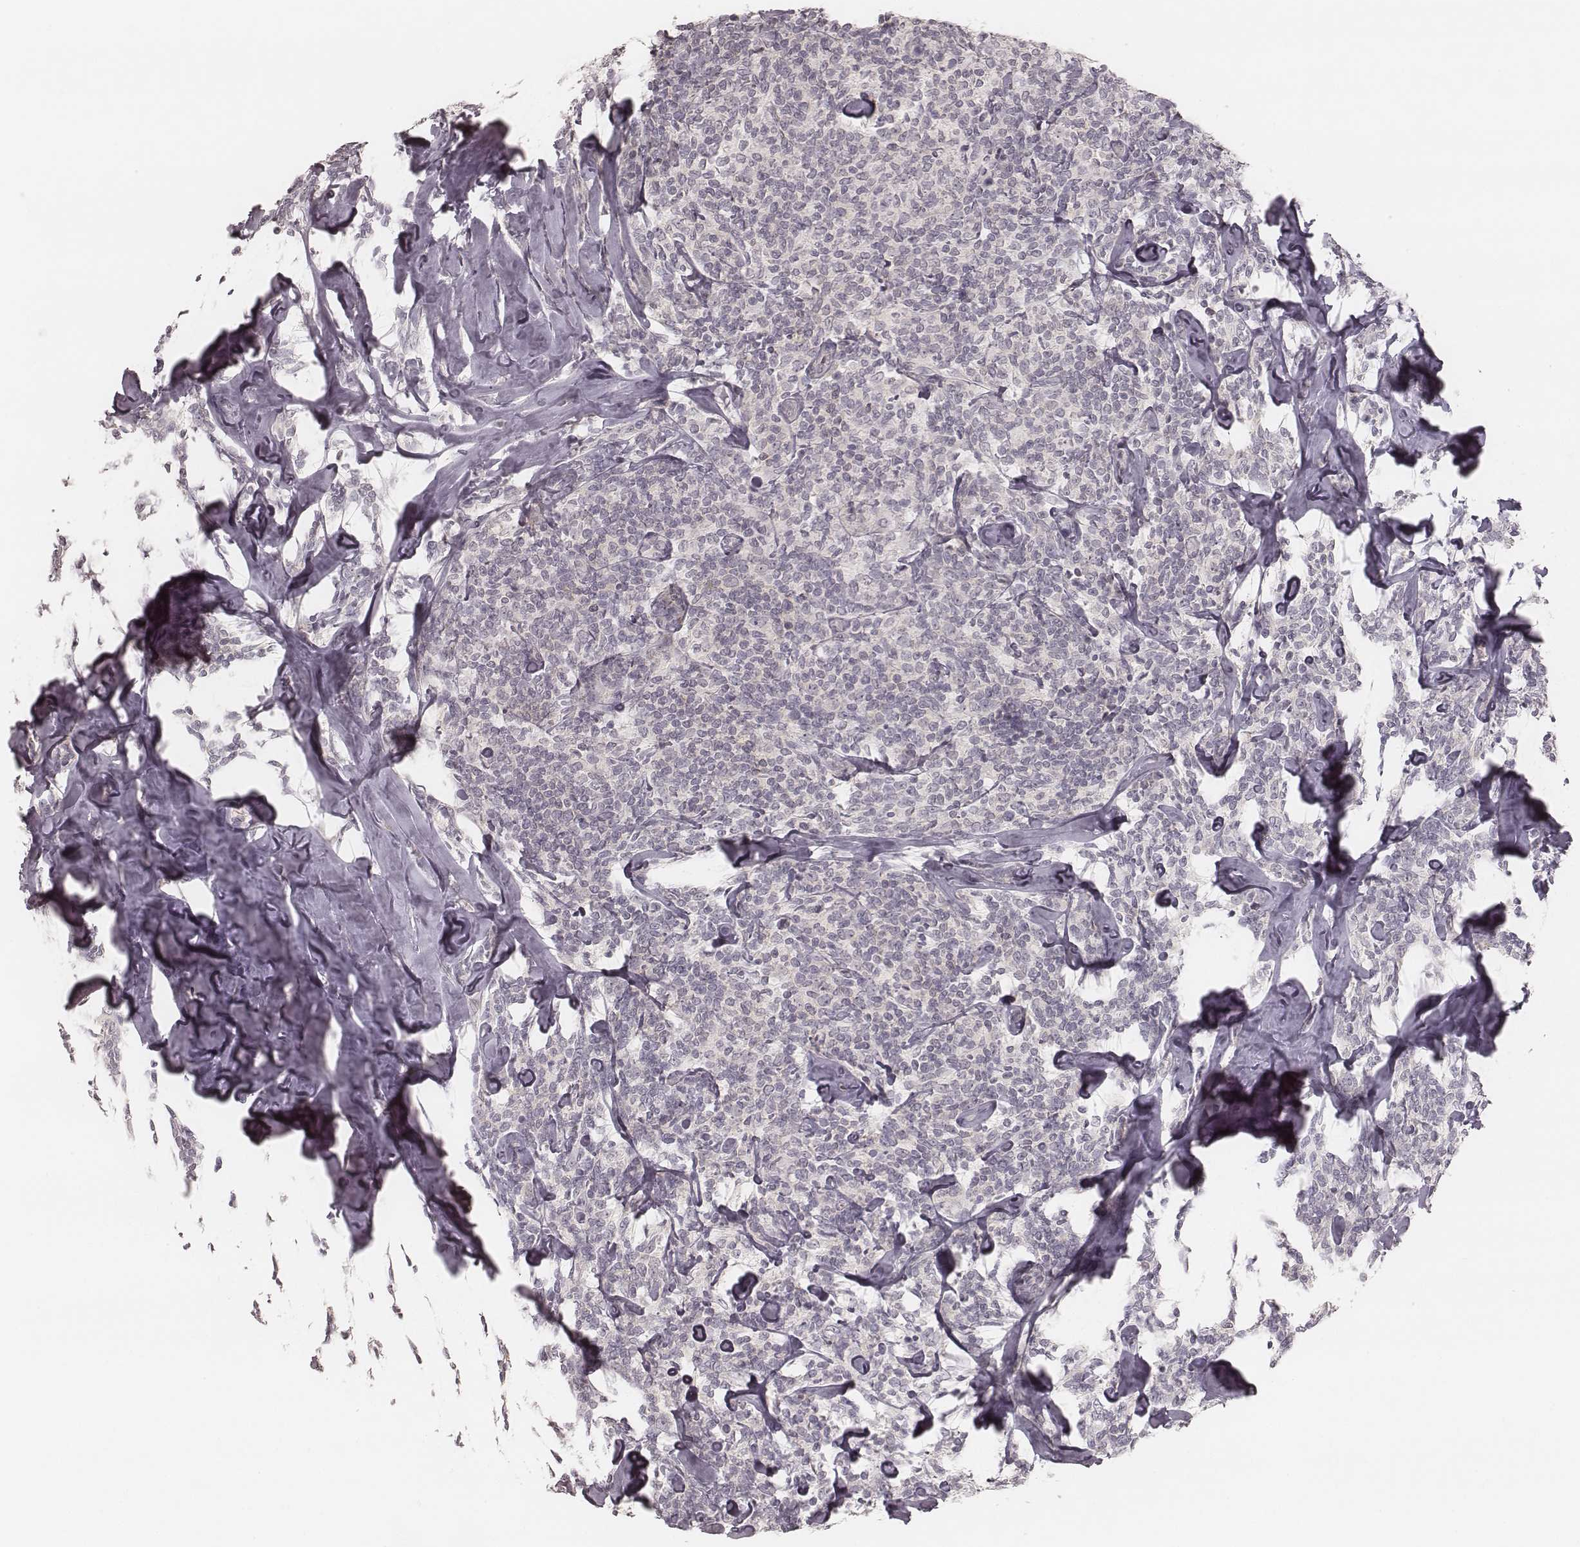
{"staining": {"intensity": "negative", "quantity": "none", "location": "none"}, "tissue": "lymphoma", "cell_type": "Tumor cells", "image_type": "cancer", "snomed": [{"axis": "morphology", "description": "Malignant lymphoma, non-Hodgkin's type, Low grade"}, {"axis": "topography", "description": "Lymph node"}], "caption": "Low-grade malignant lymphoma, non-Hodgkin's type was stained to show a protein in brown. There is no significant expression in tumor cells.", "gene": "ACACB", "patient": {"sex": "female", "age": 56}}